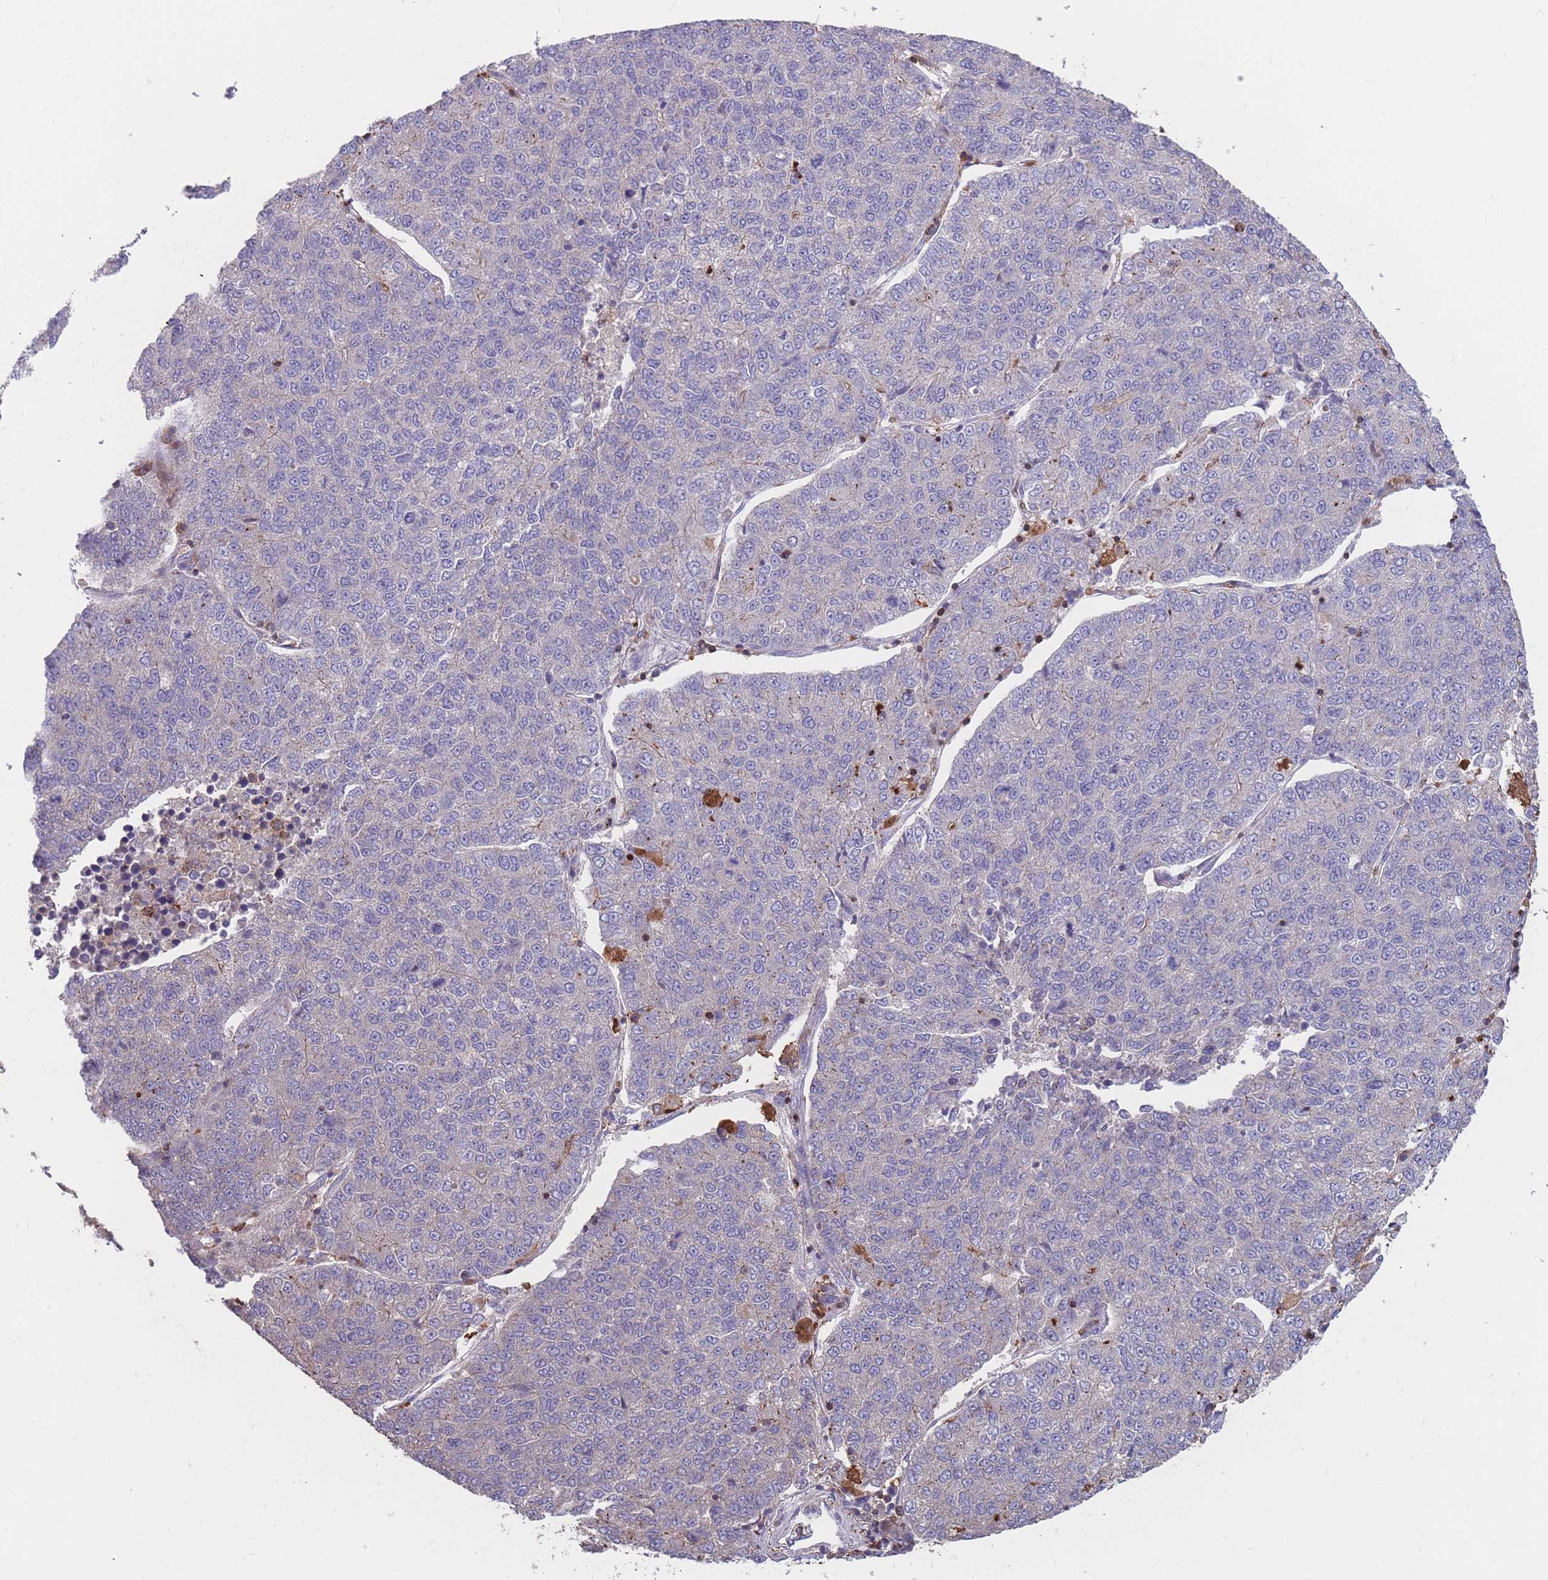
{"staining": {"intensity": "negative", "quantity": "none", "location": "none"}, "tissue": "lung cancer", "cell_type": "Tumor cells", "image_type": "cancer", "snomed": [{"axis": "morphology", "description": "Adenocarcinoma, NOS"}, {"axis": "topography", "description": "Lung"}], "caption": "A micrograph of lung adenocarcinoma stained for a protein shows no brown staining in tumor cells.", "gene": "CD33", "patient": {"sex": "male", "age": 49}}